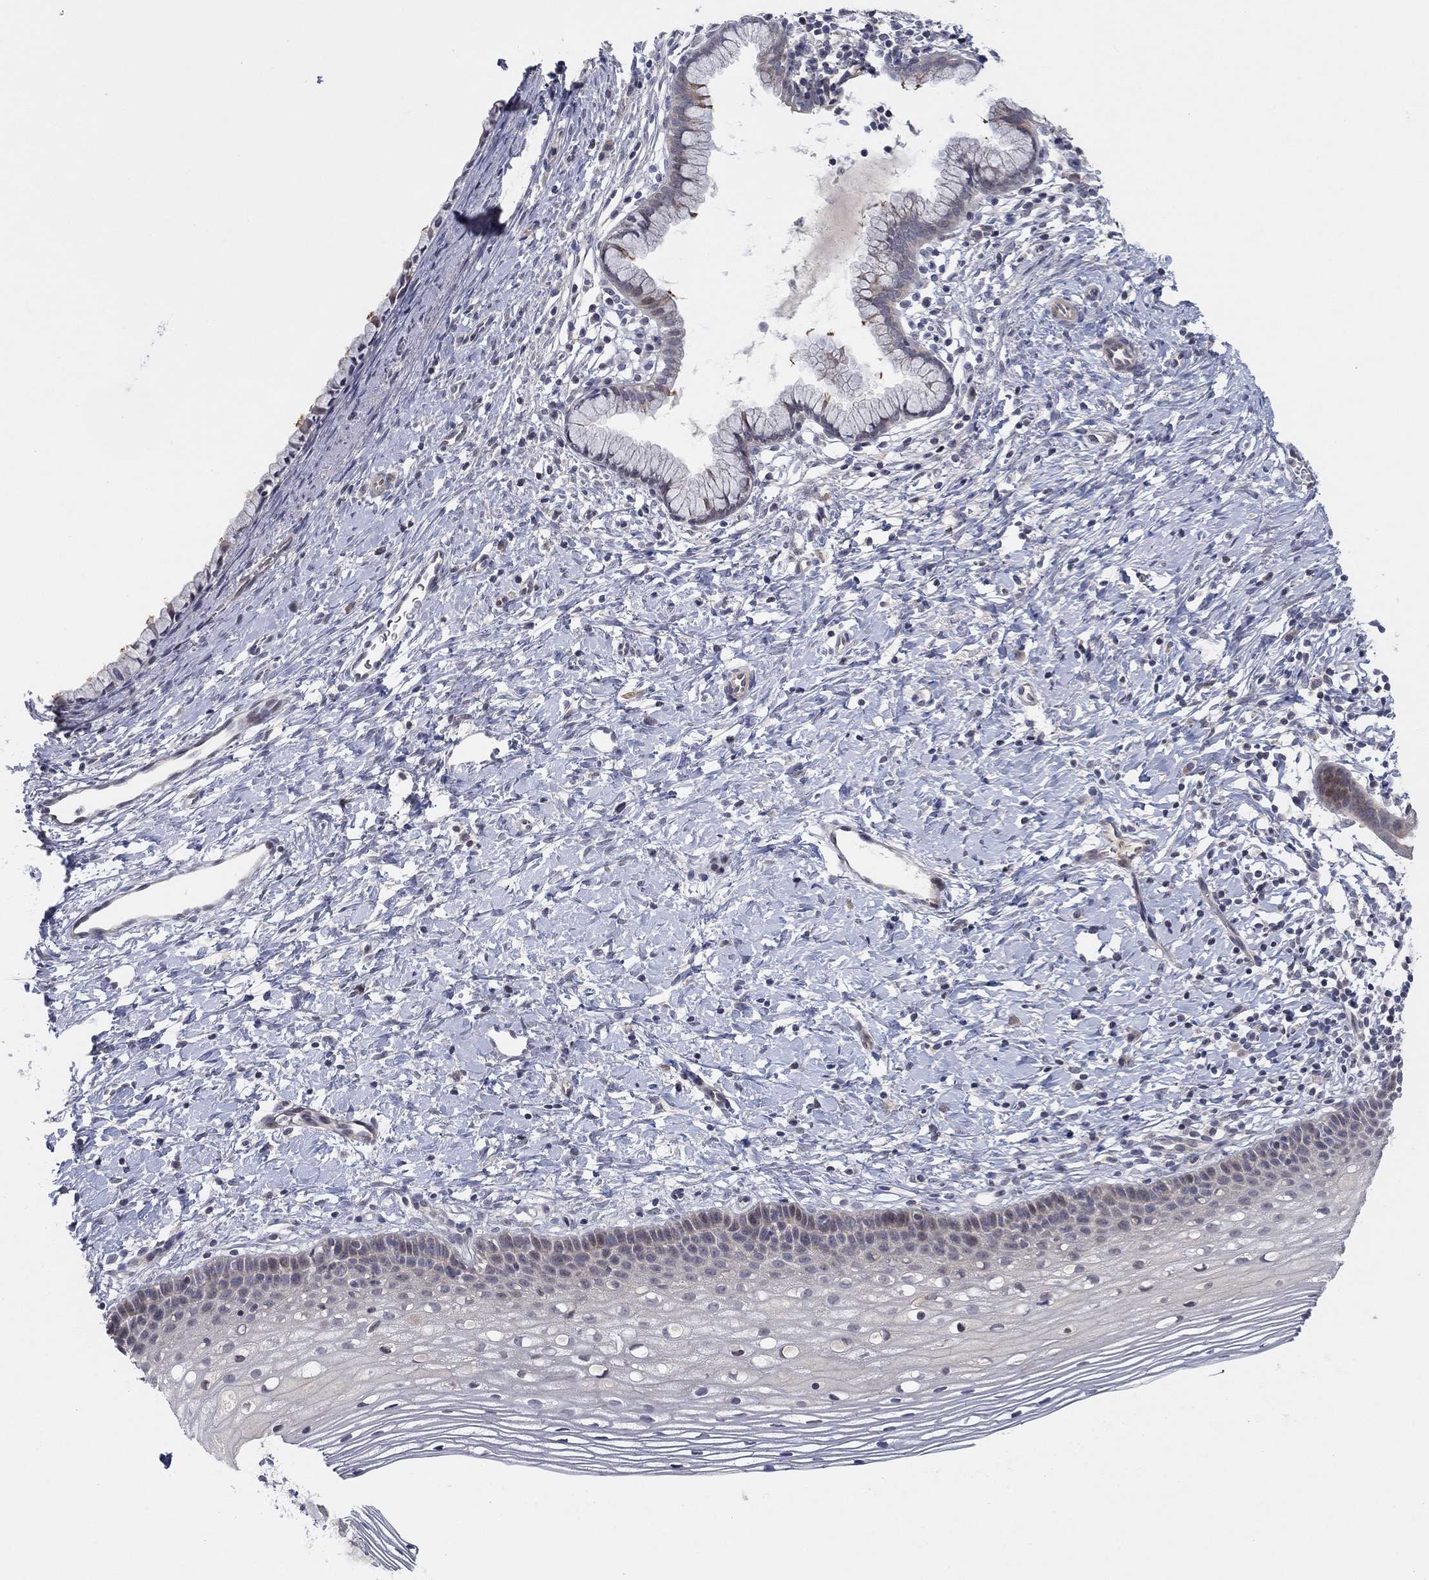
{"staining": {"intensity": "negative", "quantity": "none", "location": "none"}, "tissue": "cervix", "cell_type": "Glandular cells", "image_type": "normal", "snomed": [{"axis": "morphology", "description": "Normal tissue, NOS"}, {"axis": "topography", "description": "Cervix"}], "caption": "DAB immunohistochemical staining of normal cervix reveals no significant staining in glandular cells.", "gene": "AMN1", "patient": {"sex": "female", "age": 39}}